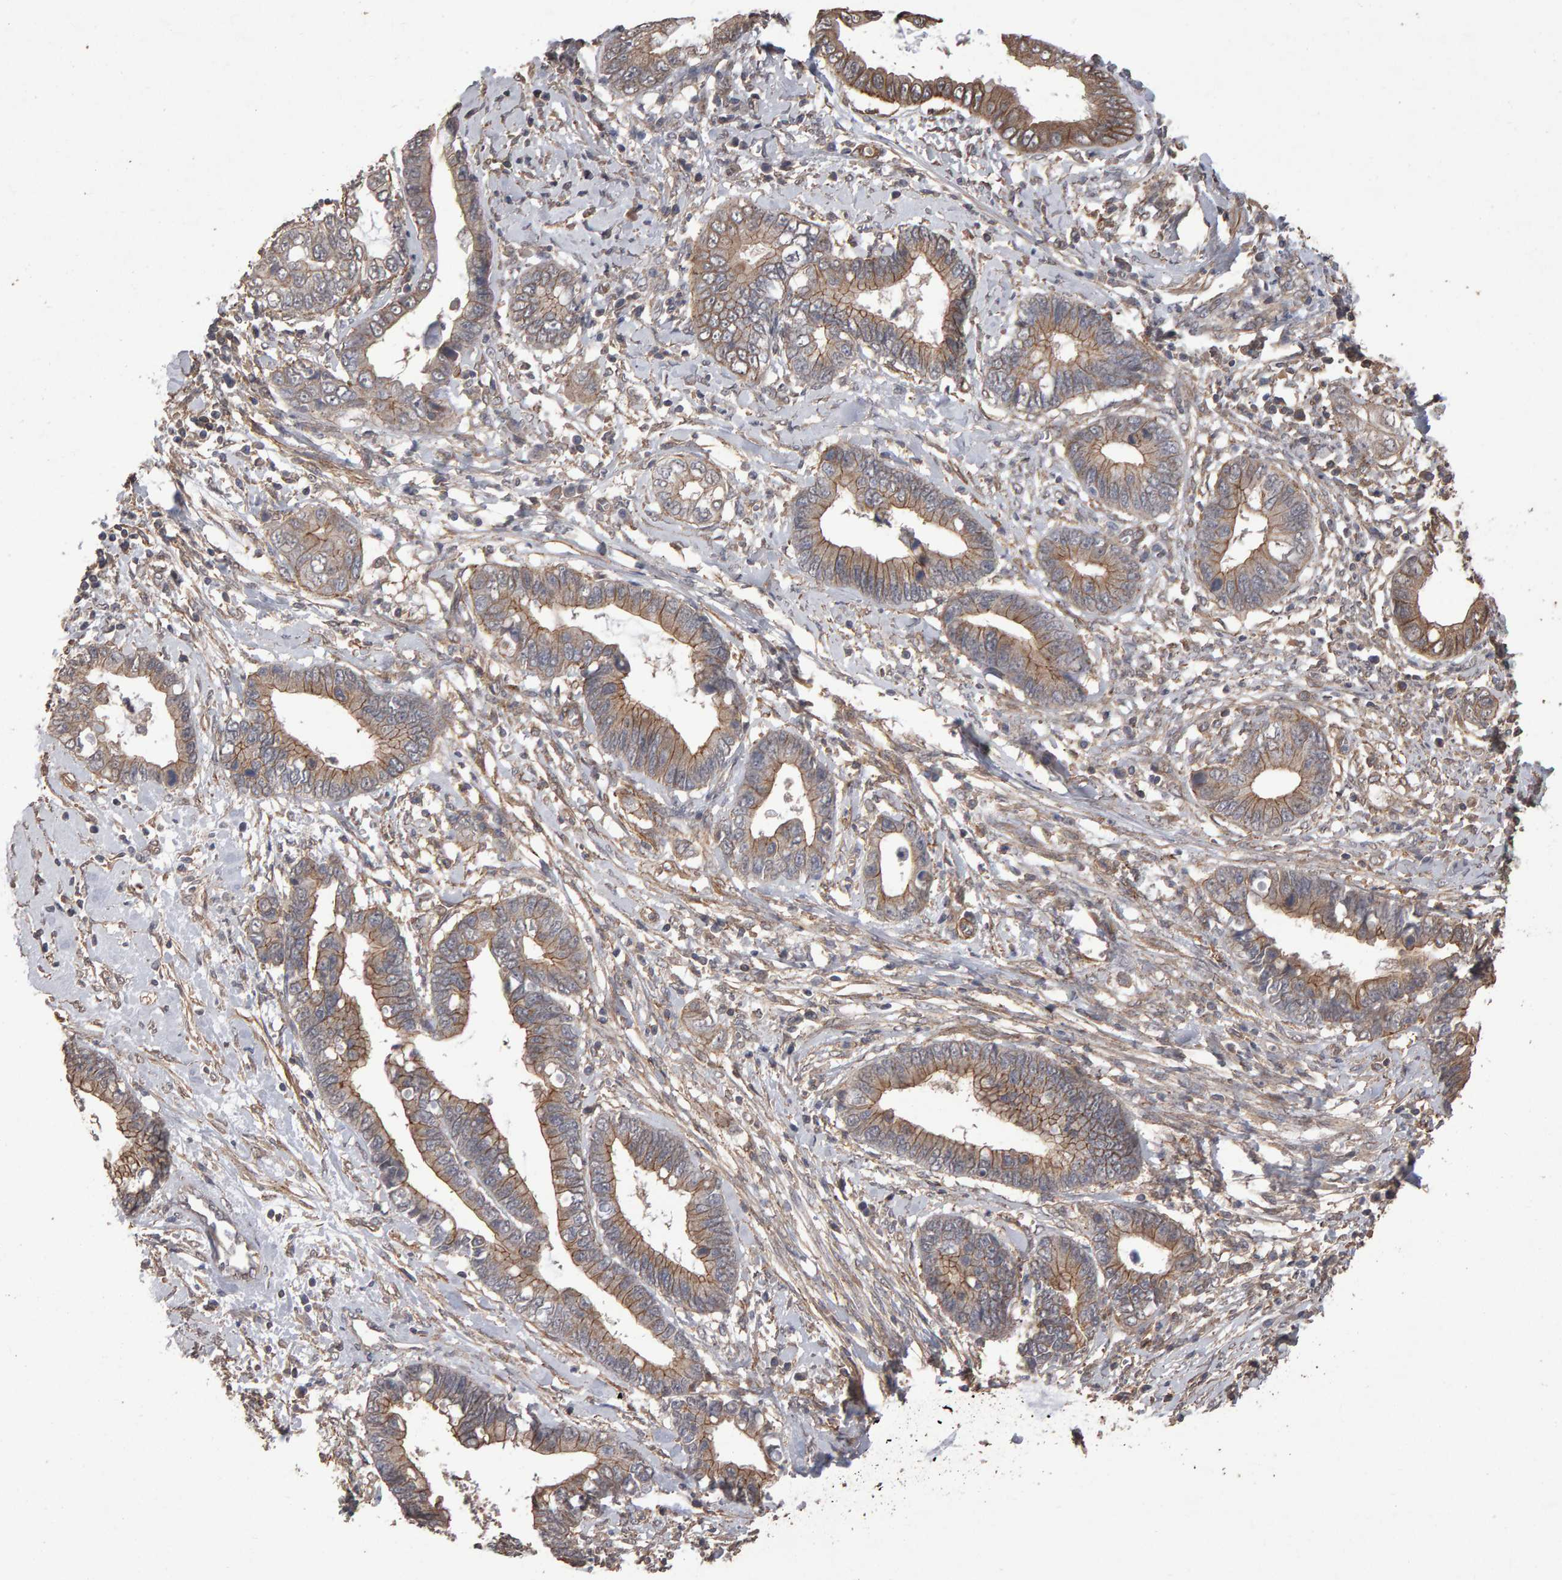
{"staining": {"intensity": "moderate", "quantity": ">75%", "location": "cytoplasmic/membranous"}, "tissue": "cervical cancer", "cell_type": "Tumor cells", "image_type": "cancer", "snomed": [{"axis": "morphology", "description": "Adenocarcinoma, NOS"}, {"axis": "topography", "description": "Cervix"}], "caption": "Cervical adenocarcinoma stained with DAB (3,3'-diaminobenzidine) immunohistochemistry (IHC) demonstrates medium levels of moderate cytoplasmic/membranous positivity in about >75% of tumor cells. Using DAB (3,3'-diaminobenzidine) (brown) and hematoxylin (blue) stains, captured at high magnification using brightfield microscopy.", "gene": "SCRIB", "patient": {"sex": "female", "age": 44}}